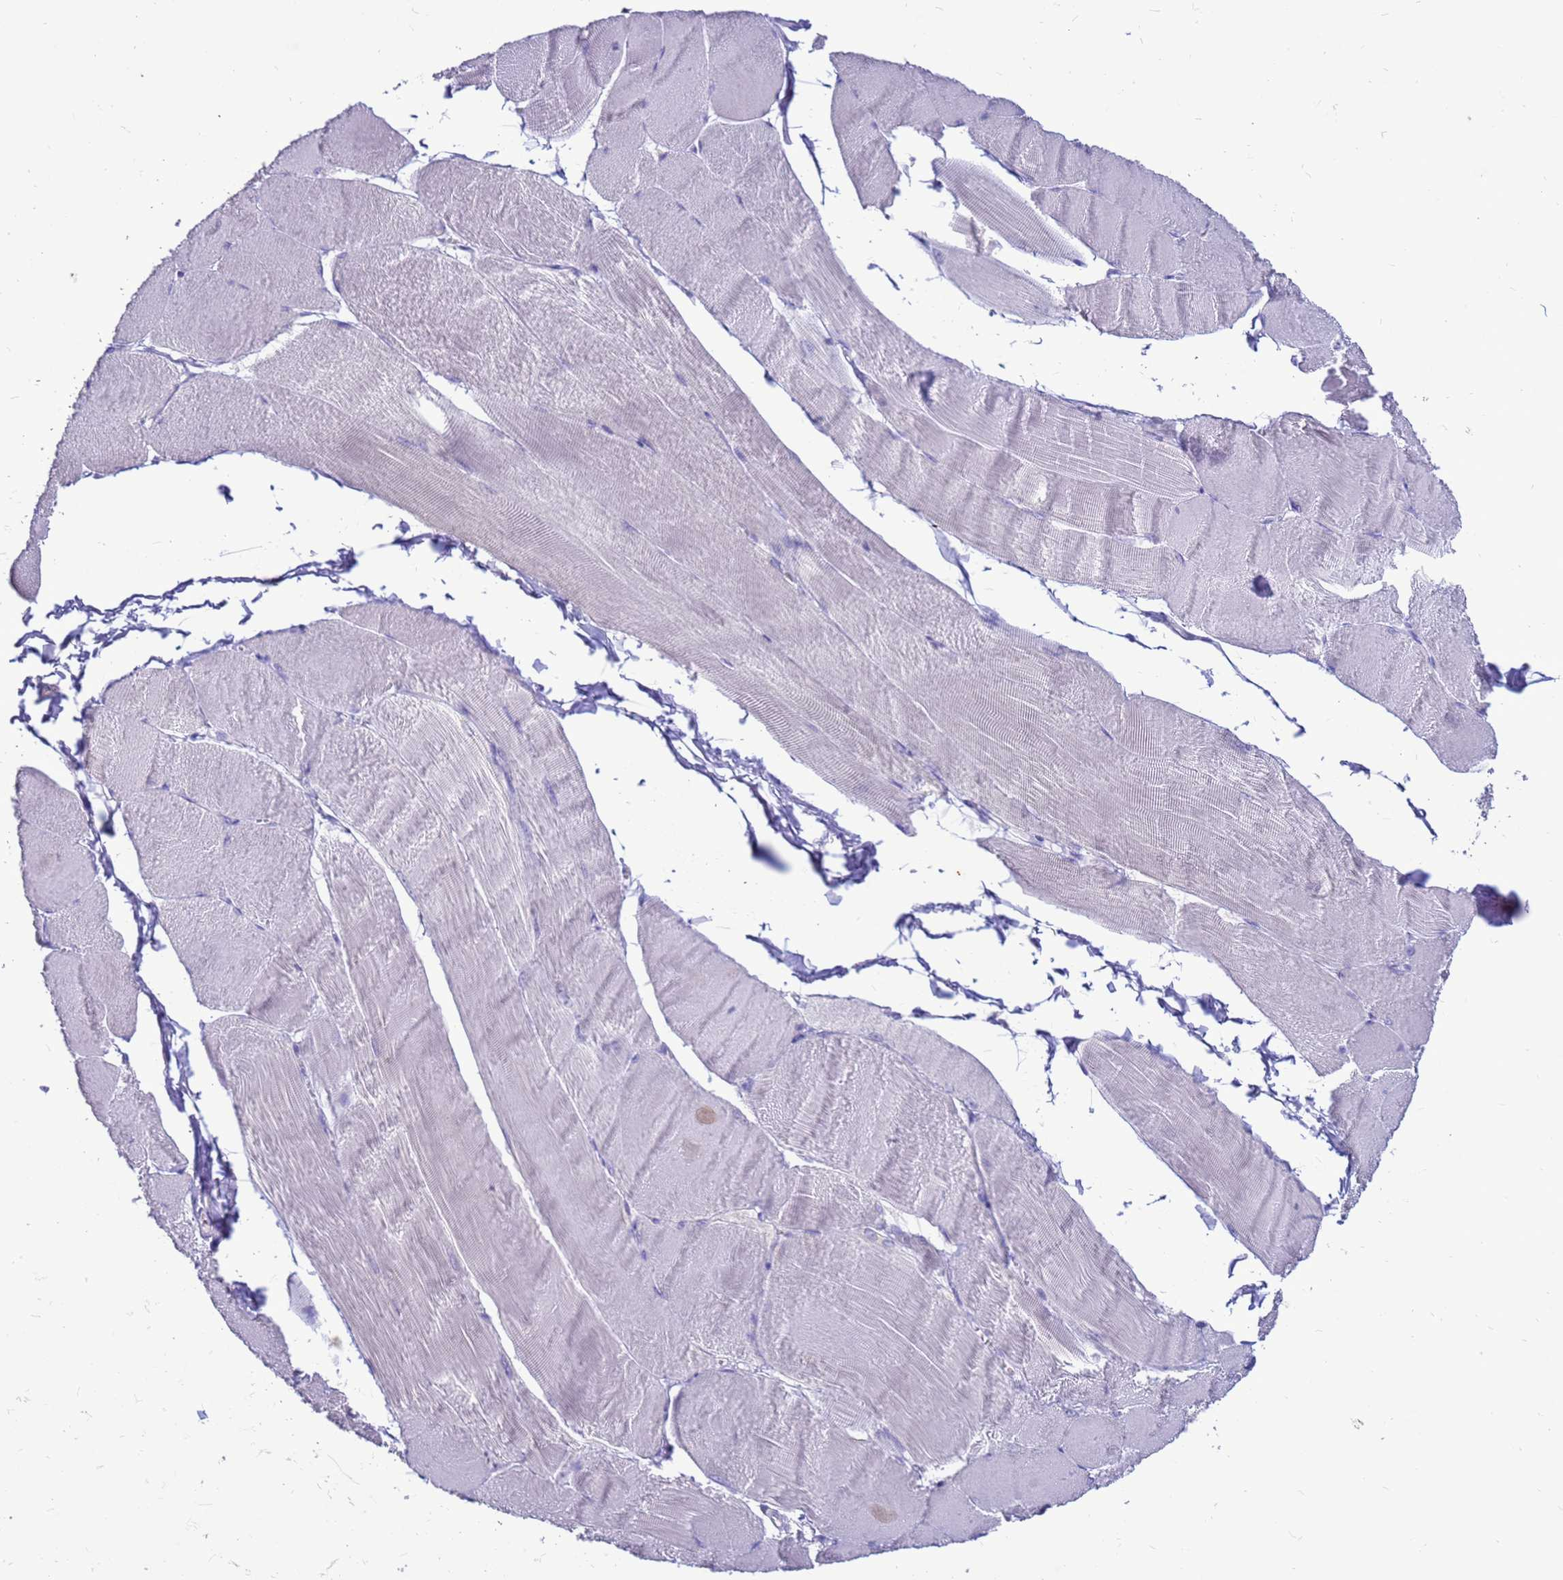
{"staining": {"intensity": "negative", "quantity": "none", "location": "none"}, "tissue": "skeletal muscle", "cell_type": "Myocytes", "image_type": "normal", "snomed": [{"axis": "morphology", "description": "Normal tissue, NOS"}, {"axis": "morphology", "description": "Basal cell carcinoma"}, {"axis": "topography", "description": "Skeletal muscle"}], "caption": "Myocytes are negative for brown protein staining in unremarkable skeletal muscle. Brightfield microscopy of immunohistochemistry (IHC) stained with DAB (3,3'-diaminobenzidine) (brown) and hematoxylin (blue), captured at high magnification.", "gene": "PDE10A", "patient": {"sex": "female", "age": 64}}